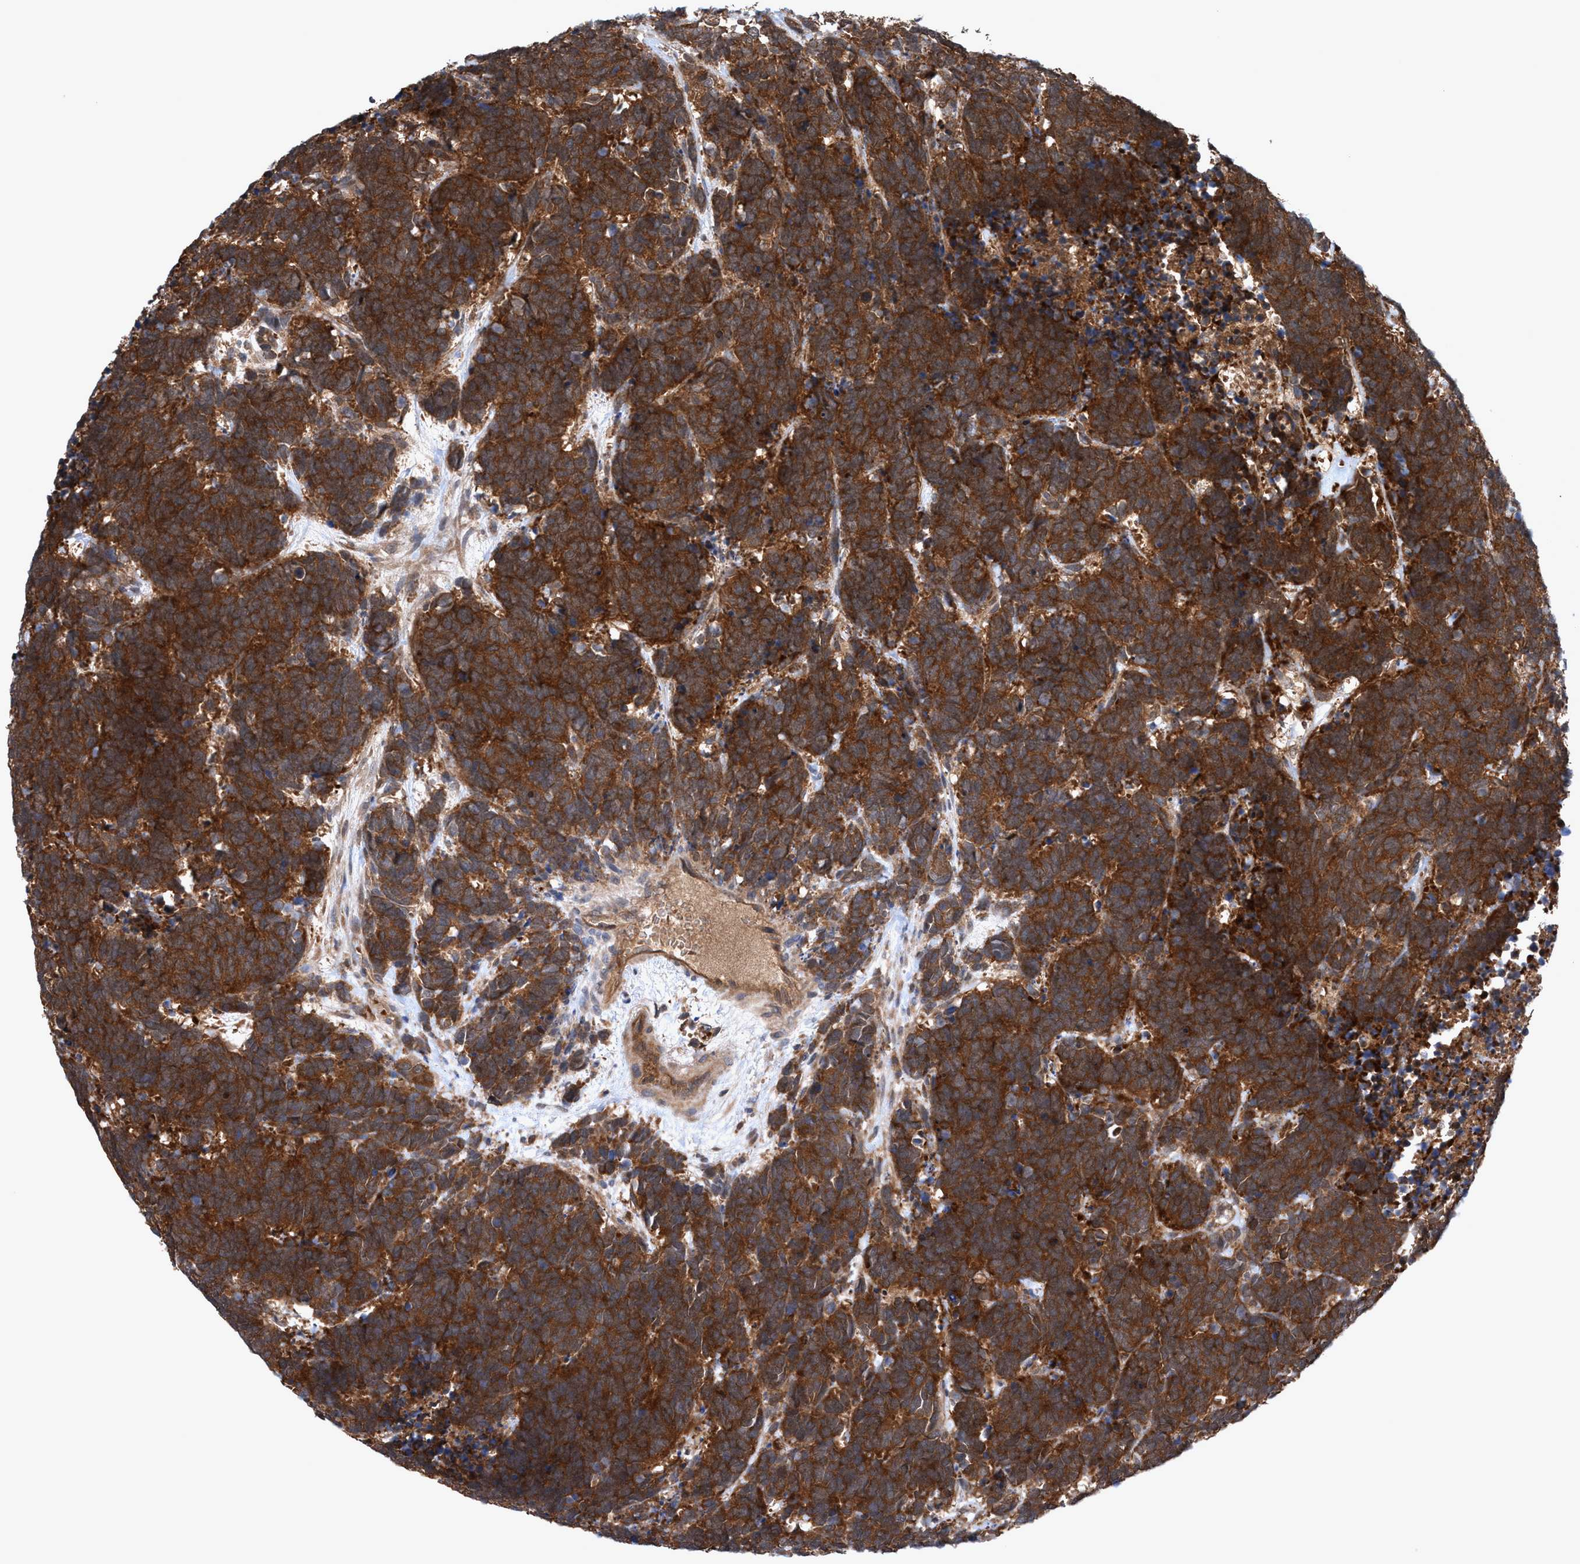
{"staining": {"intensity": "strong", "quantity": ">75%", "location": "cytoplasmic/membranous"}, "tissue": "carcinoid", "cell_type": "Tumor cells", "image_type": "cancer", "snomed": [{"axis": "morphology", "description": "Carcinoma, NOS"}, {"axis": "morphology", "description": "Carcinoid, malignant, NOS"}, {"axis": "topography", "description": "Urinary bladder"}], "caption": "Carcinoma stained with immunohistochemistry reveals strong cytoplasmic/membranous positivity in approximately >75% of tumor cells.", "gene": "GLOD4", "patient": {"sex": "male", "age": 57}}